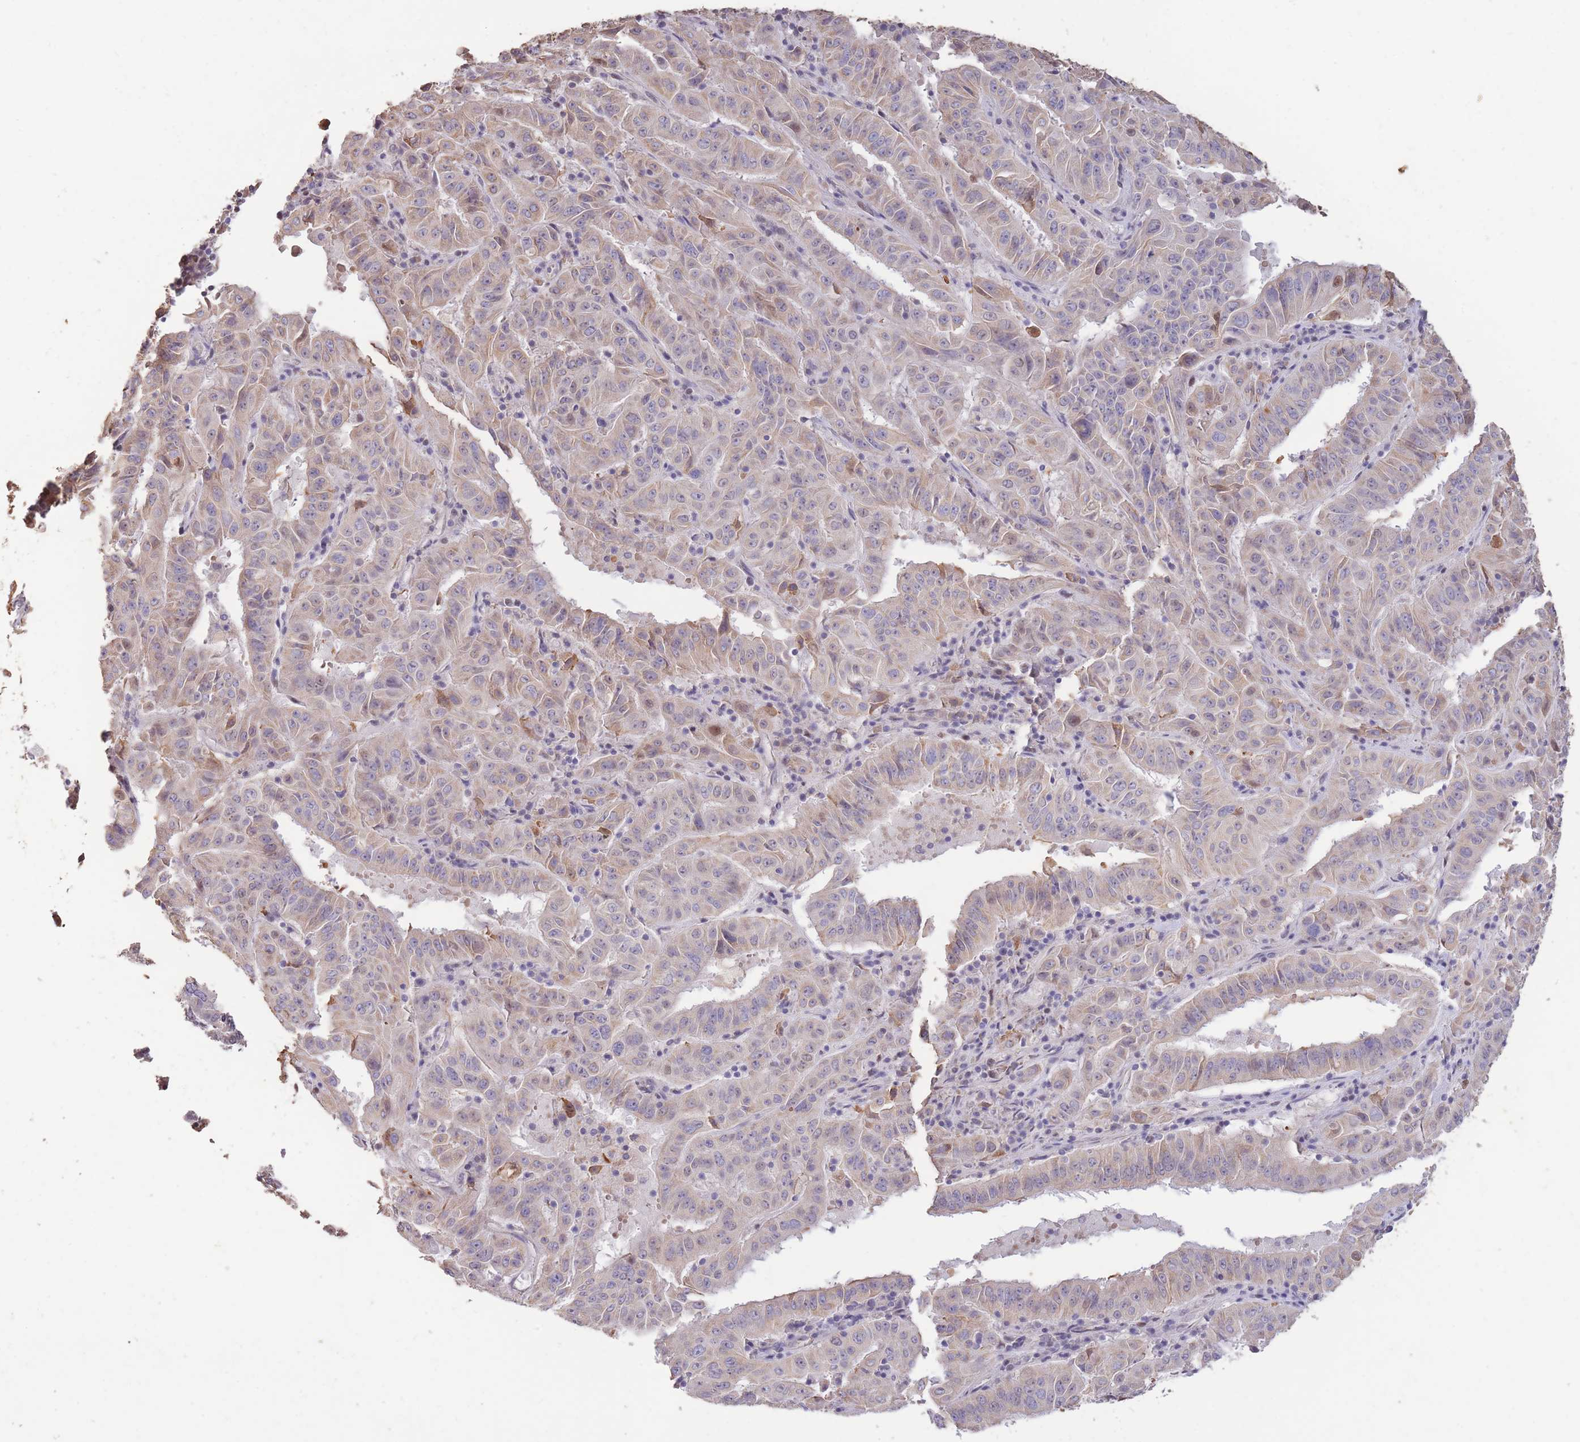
{"staining": {"intensity": "weak", "quantity": "<25%", "location": "cytoplasmic/membranous"}, "tissue": "pancreatic cancer", "cell_type": "Tumor cells", "image_type": "cancer", "snomed": [{"axis": "morphology", "description": "Adenocarcinoma, NOS"}, {"axis": "topography", "description": "Pancreas"}], "caption": "An image of human pancreatic cancer (adenocarcinoma) is negative for staining in tumor cells. The staining was performed using DAB (3,3'-diaminobenzidine) to visualize the protein expression in brown, while the nuclei were stained in blue with hematoxylin (Magnification: 20x).", "gene": "RGS14", "patient": {"sex": "male", "age": 63}}